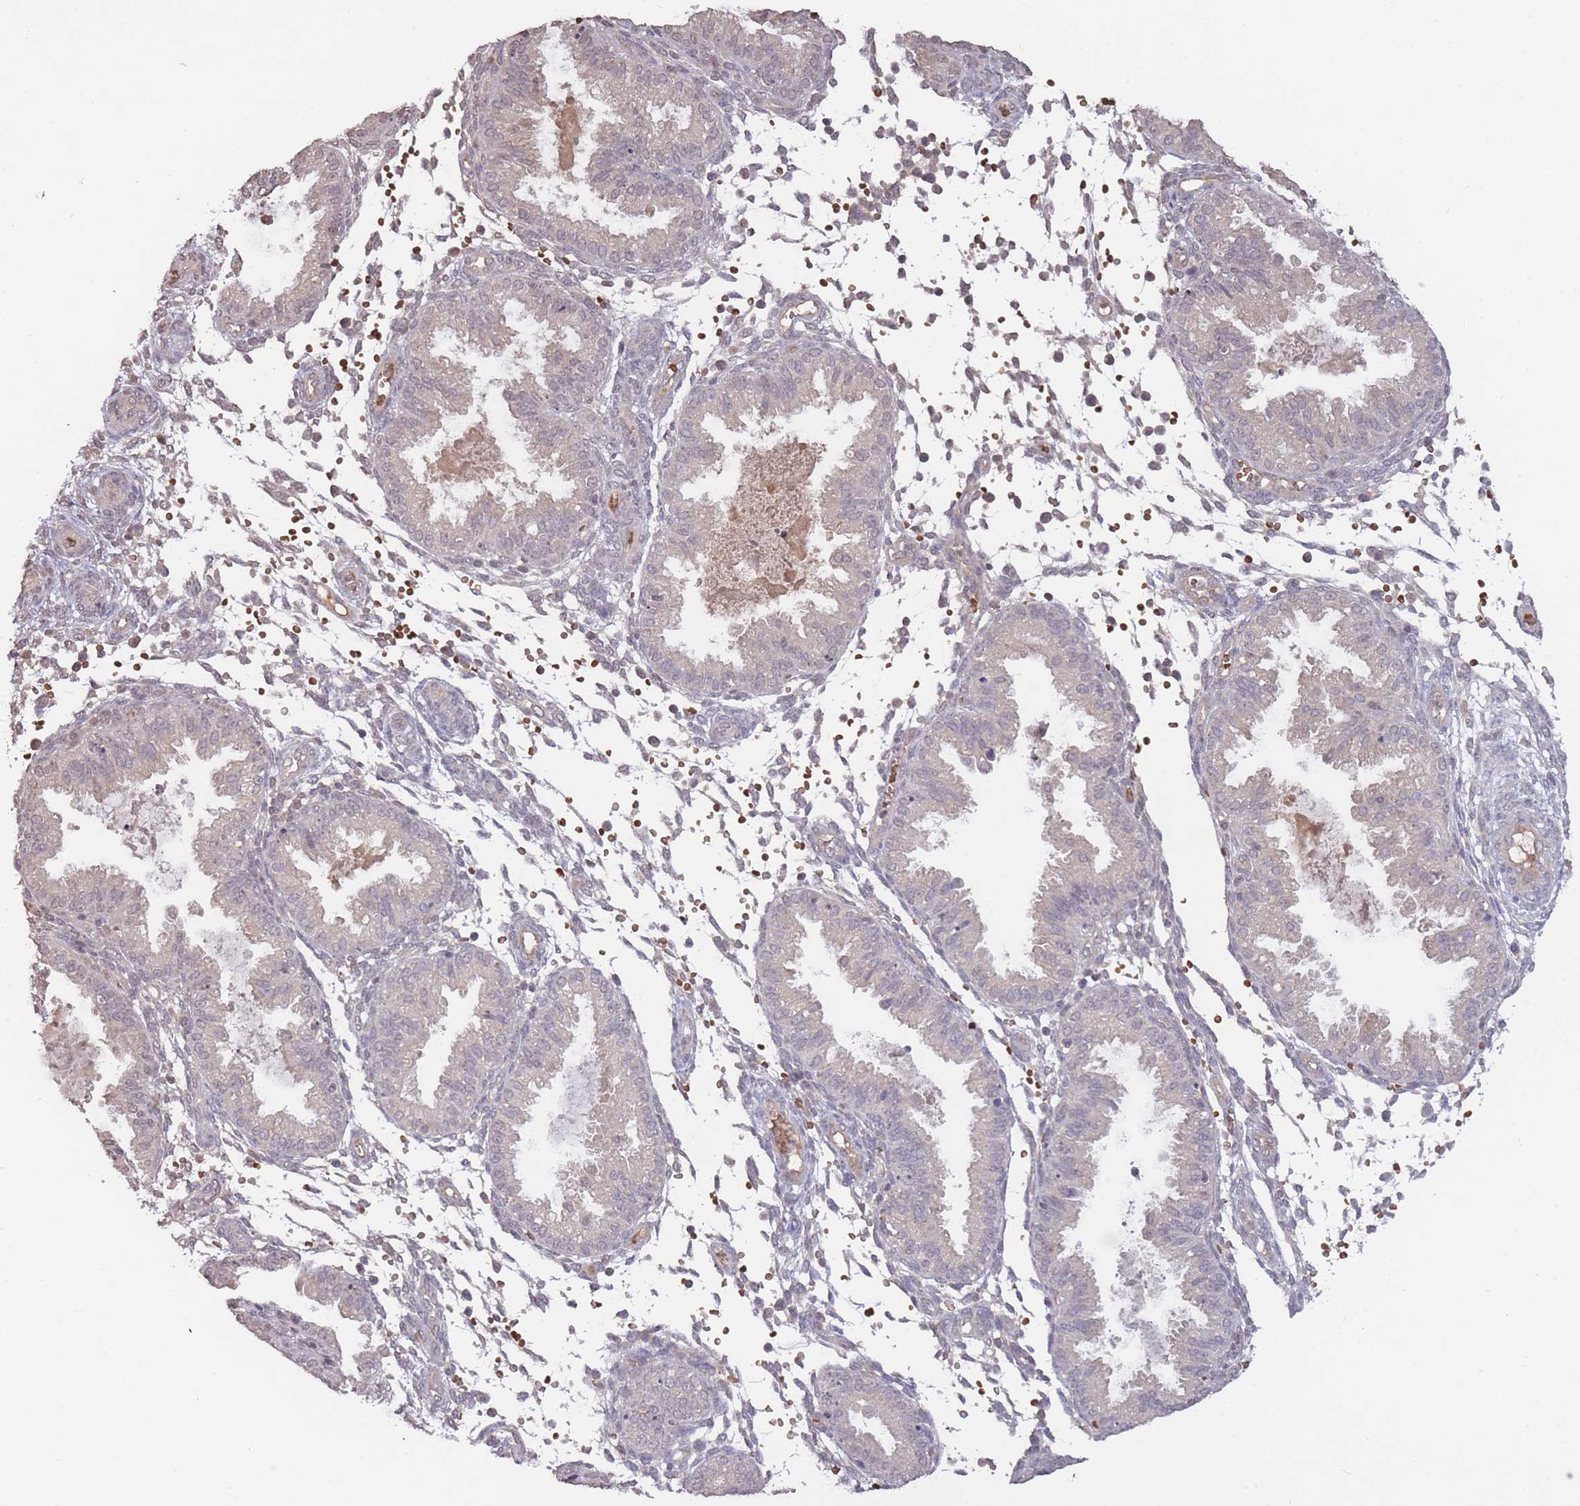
{"staining": {"intensity": "negative", "quantity": "none", "location": "none"}, "tissue": "endometrium", "cell_type": "Cells in endometrial stroma", "image_type": "normal", "snomed": [{"axis": "morphology", "description": "Normal tissue, NOS"}, {"axis": "topography", "description": "Endometrium"}], "caption": "The image reveals no significant staining in cells in endometrial stroma of endometrium.", "gene": "ADCYAP1R1", "patient": {"sex": "female", "age": 33}}